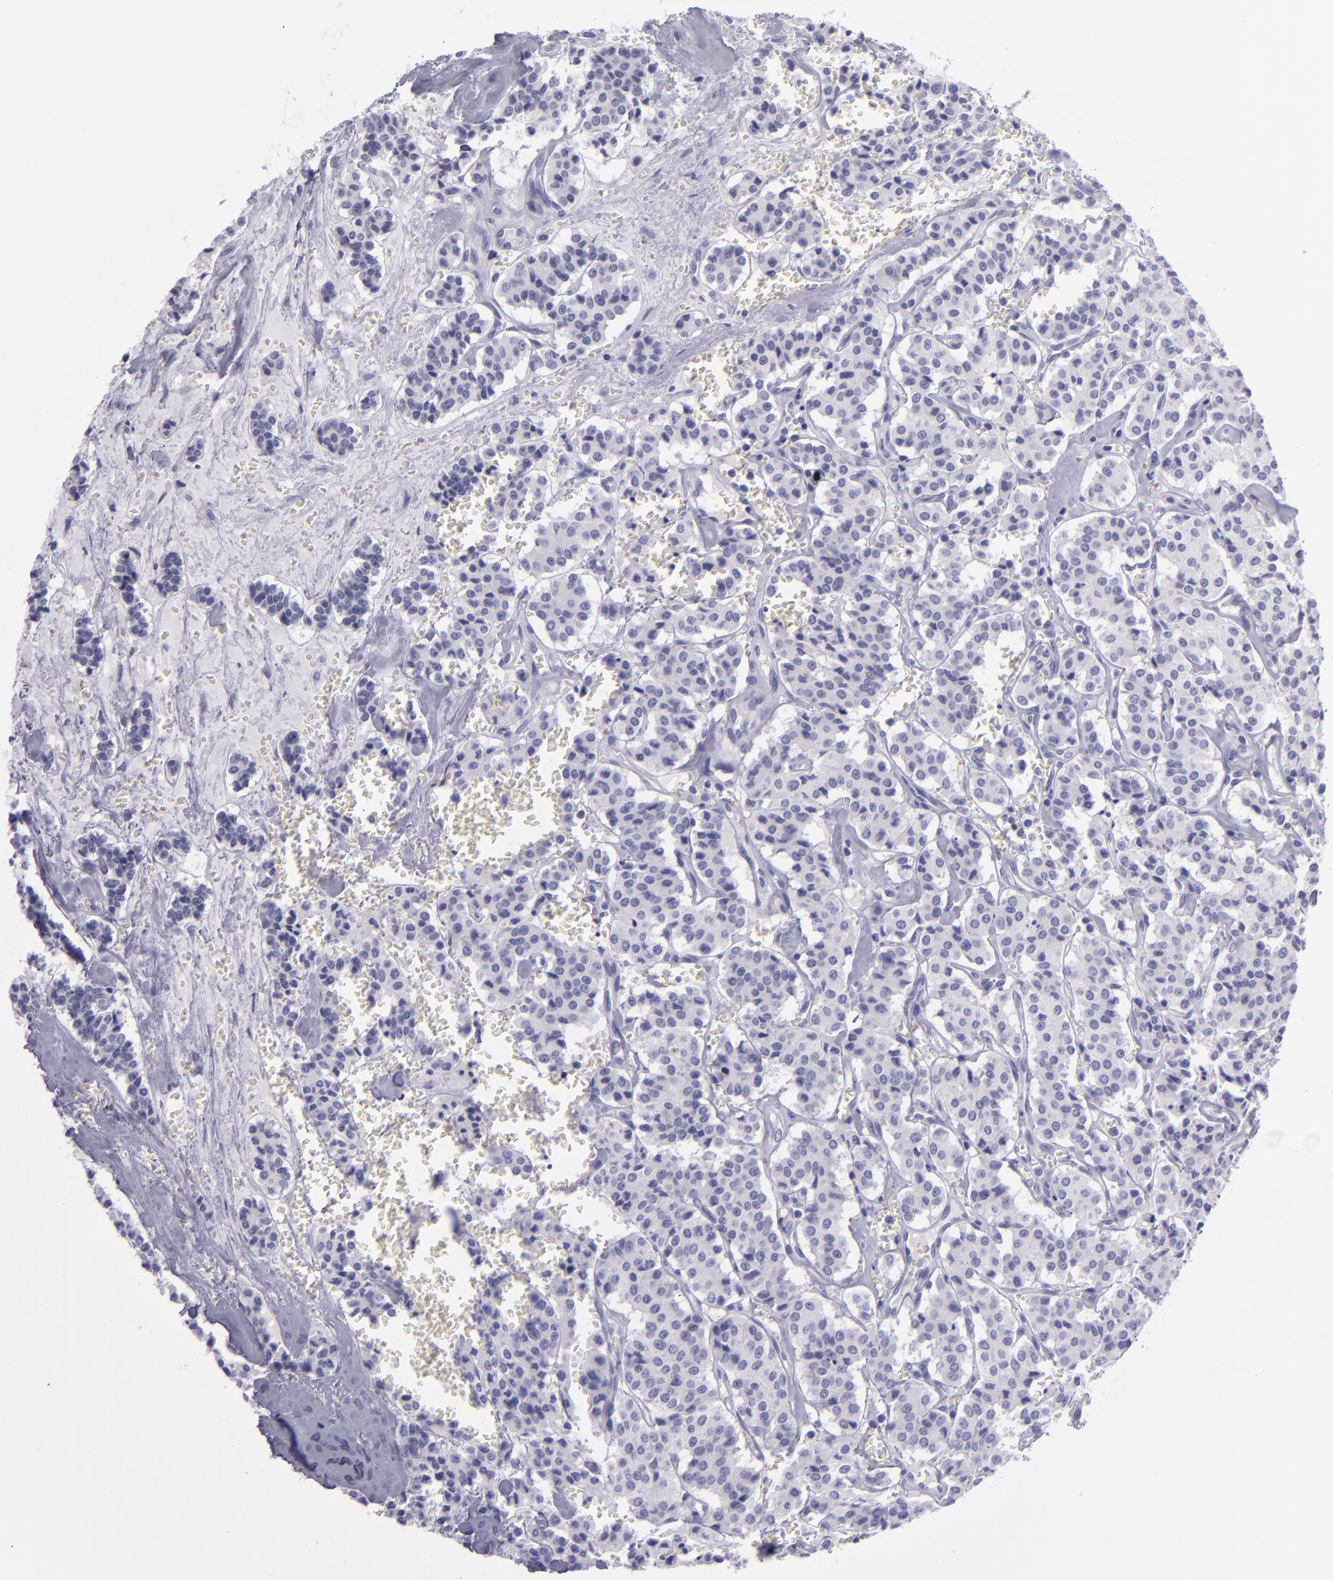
{"staining": {"intensity": "negative", "quantity": "none", "location": "none"}, "tissue": "carcinoid", "cell_type": "Tumor cells", "image_type": "cancer", "snomed": [{"axis": "morphology", "description": "Carcinoid, malignant, NOS"}, {"axis": "topography", "description": "Bronchus"}], "caption": "Immunohistochemical staining of human malignant carcinoid reveals no significant positivity in tumor cells.", "gene": "TNNT3", "patient": {"sex": "male", "age": 55}}